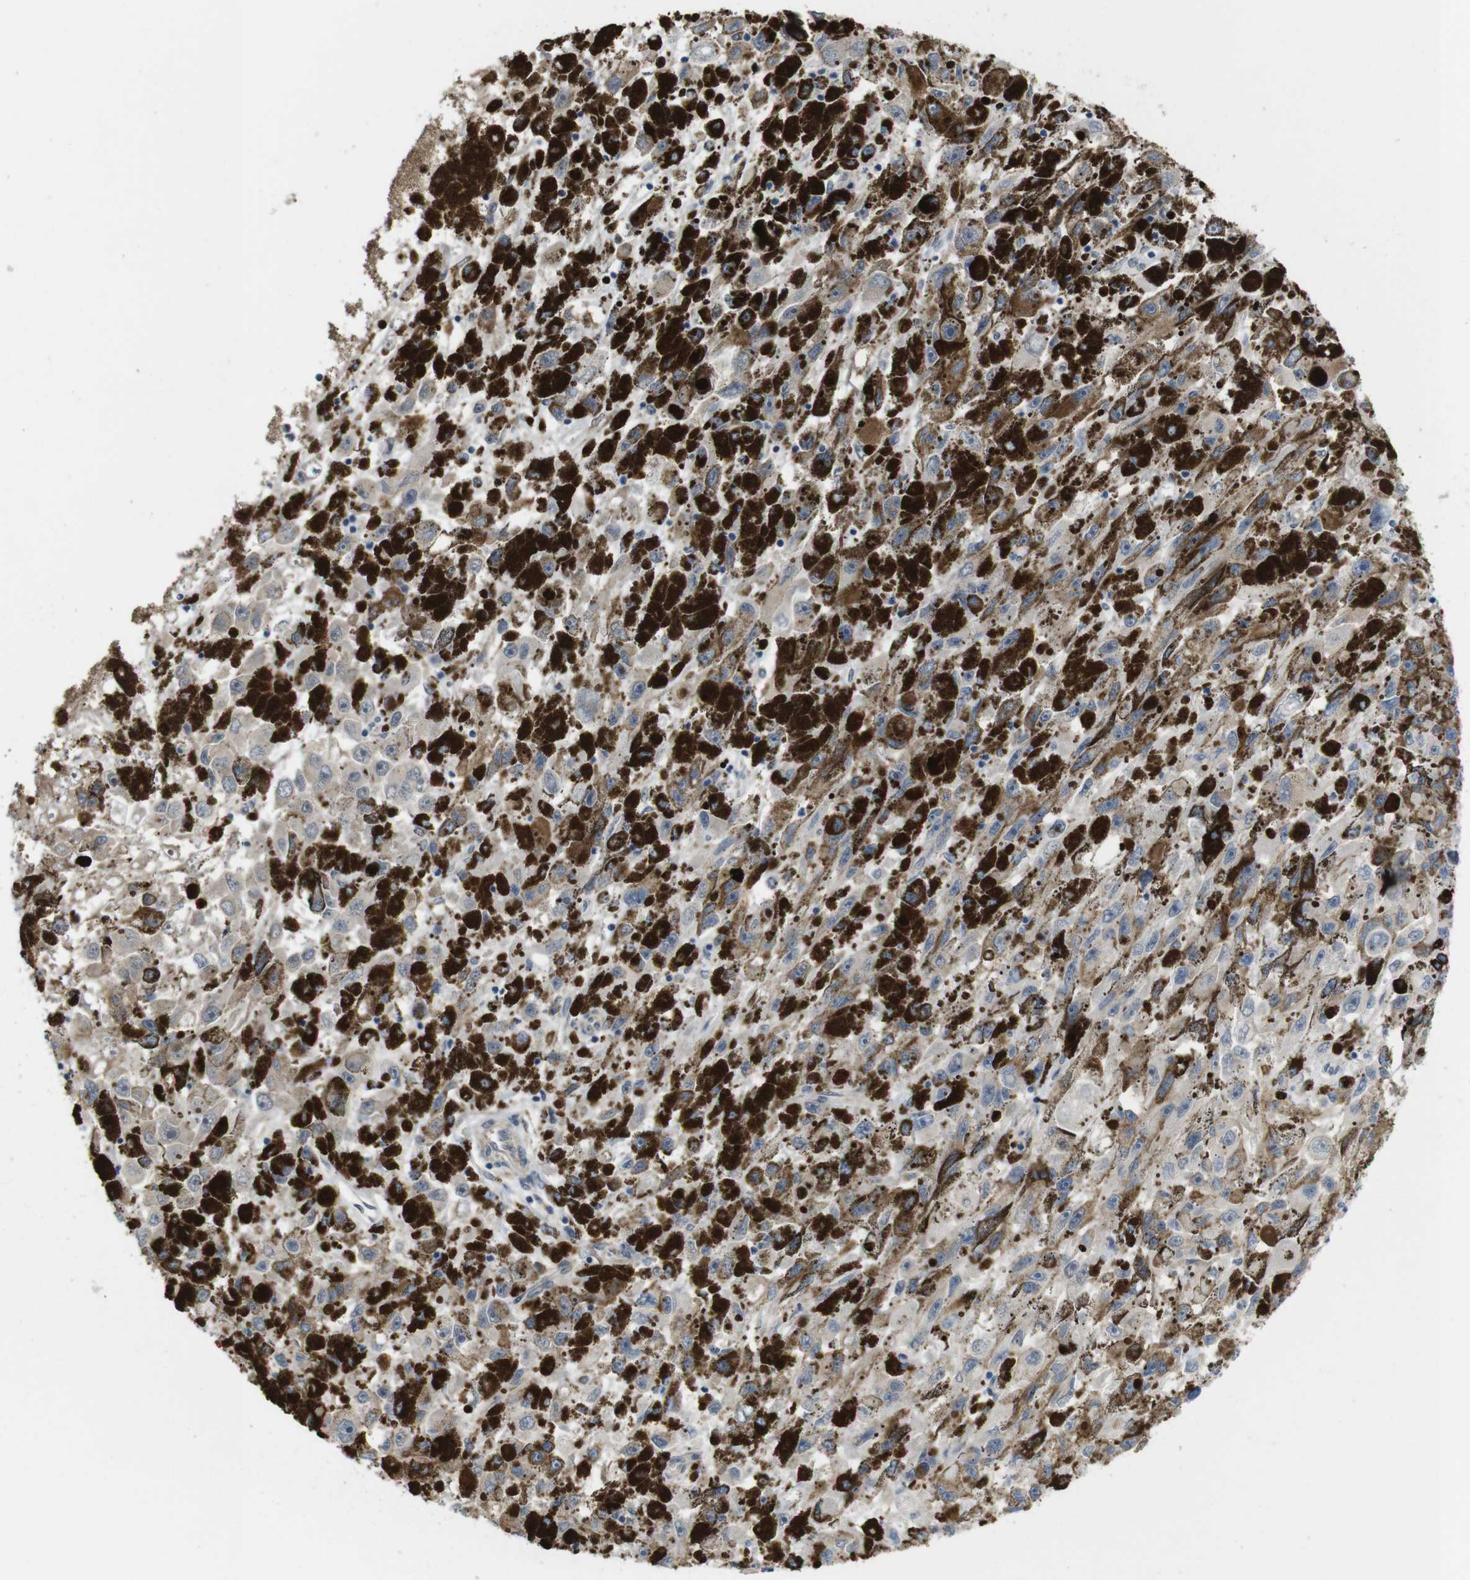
{"staining": {"intensity": "moderate", "quantity": ">75%", "location": "cytoplasmic/membranous"}, "tissue": "melanoma", "cell_type": "Tumor cells", "image_type": "cancer", "snomed": [{"axis": "morphology", "description": "Malignant melanoma, NOS"}, {"axis": "topography", "description": "Skin"}], "caption": "Malignant melanoma was stained to show a protein in brown. There is medium levels of moderate cytoplasmic/membranous positivity in about >75% of tumor cells.", "gene": "ZDHHC5", "patient": {"sex": "female", "age": 104}}